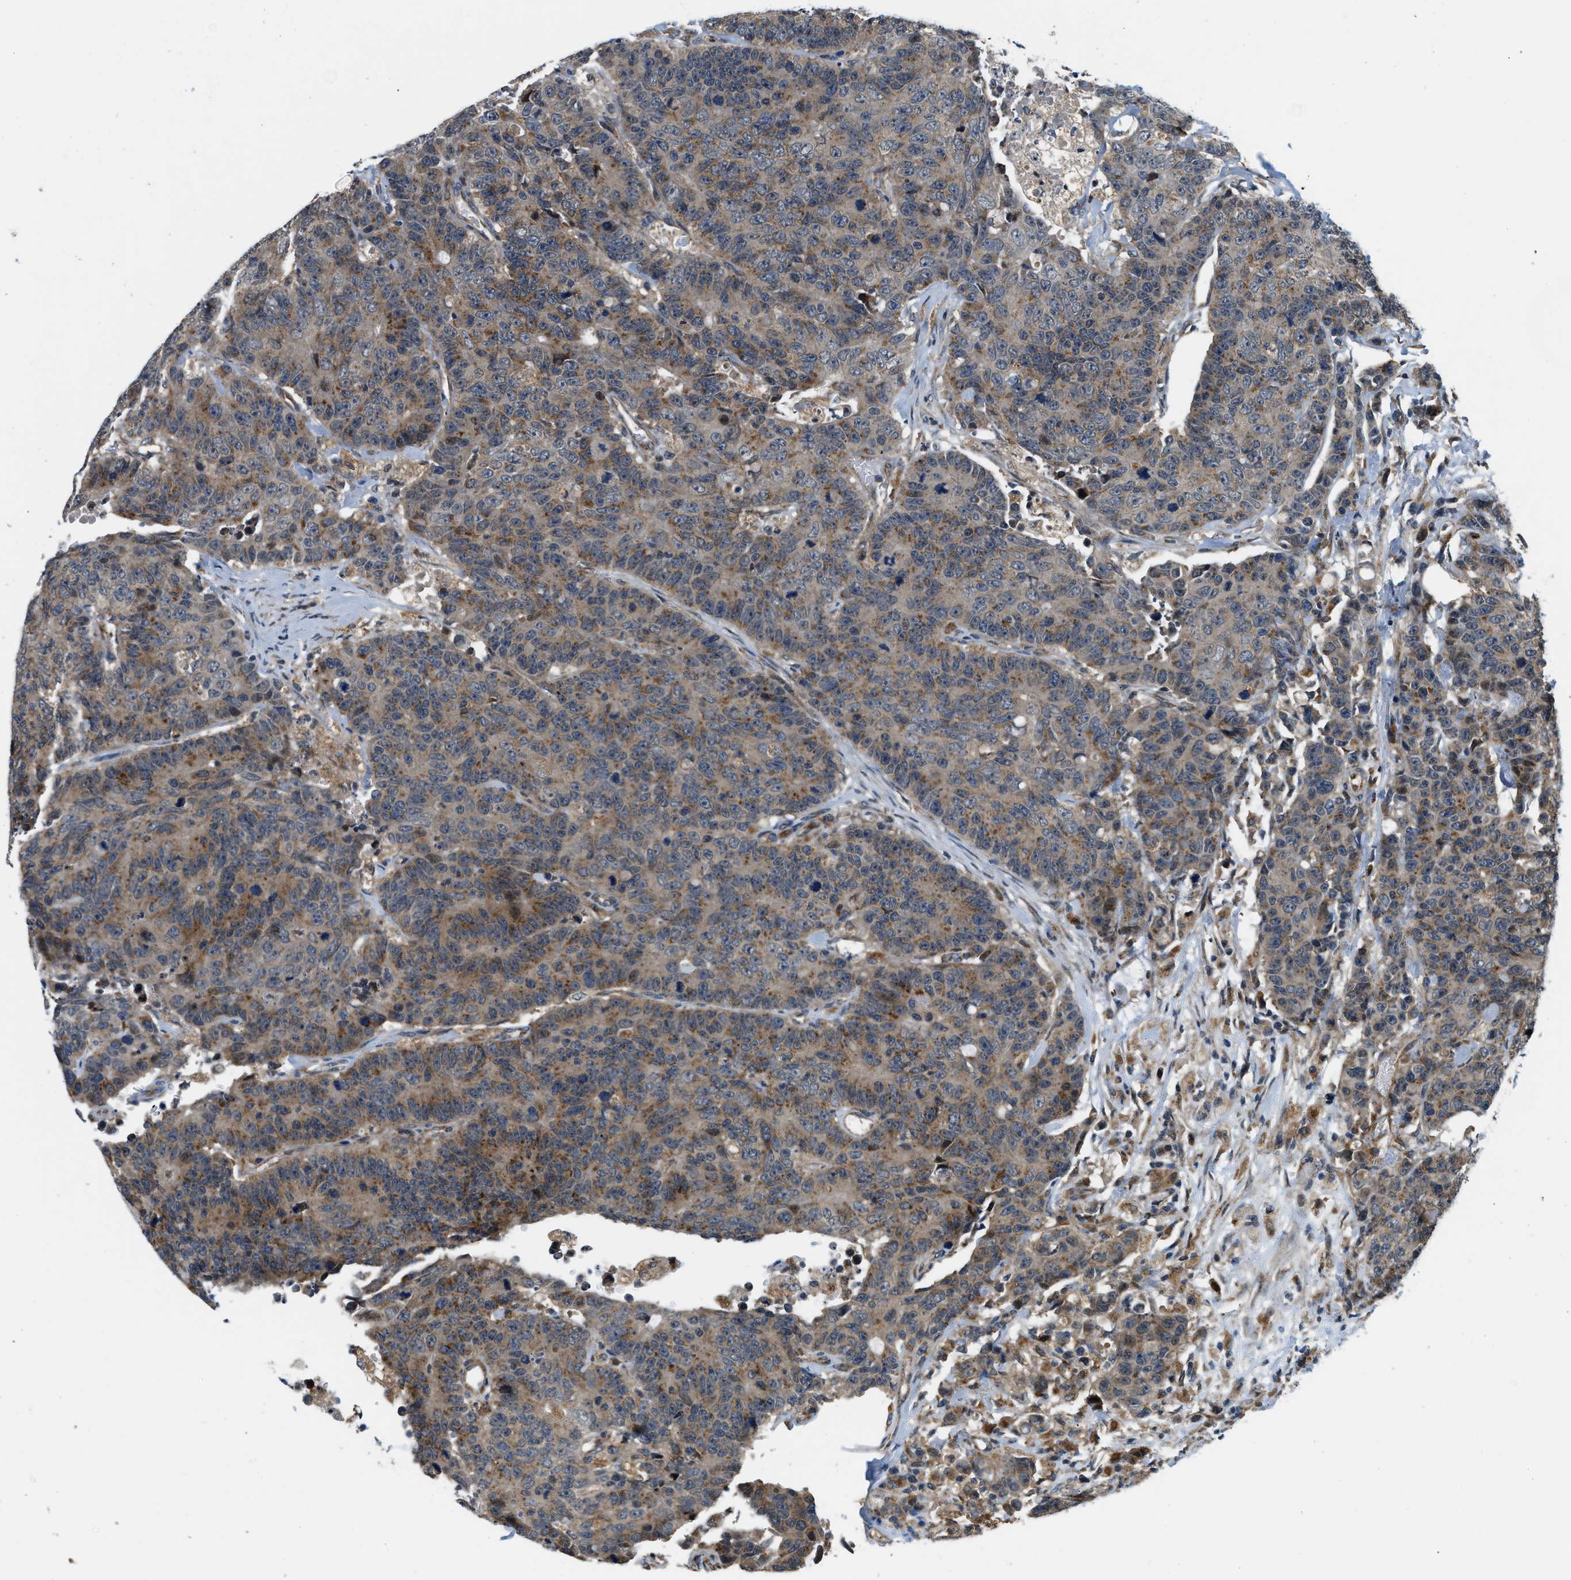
{"staining": {"intensity": "moderate", "quantity": ">75%", "location": "cytoplasmic/membranous"}, "tissue": "colorectal cancer", "cell_type": "Tumor cells", "image_type": "cancer", "snomed": [{"axis": "morphology", "description": "Adenocarcinoma, NOS"}, {"axis": "topography", "description": "Colon"}], "caption": "Immunohistochemical staining of human colorectal cancer (adenocarcinoma) shows medium levels of moderate cytoplasmic/membranous protein staining in approximately >75% of tumor cells. (Brightfield microscopy of DAB IHC at high magnification).", "gene": "STARD3NL", "patient": {"sex": "female", "age": 86}}